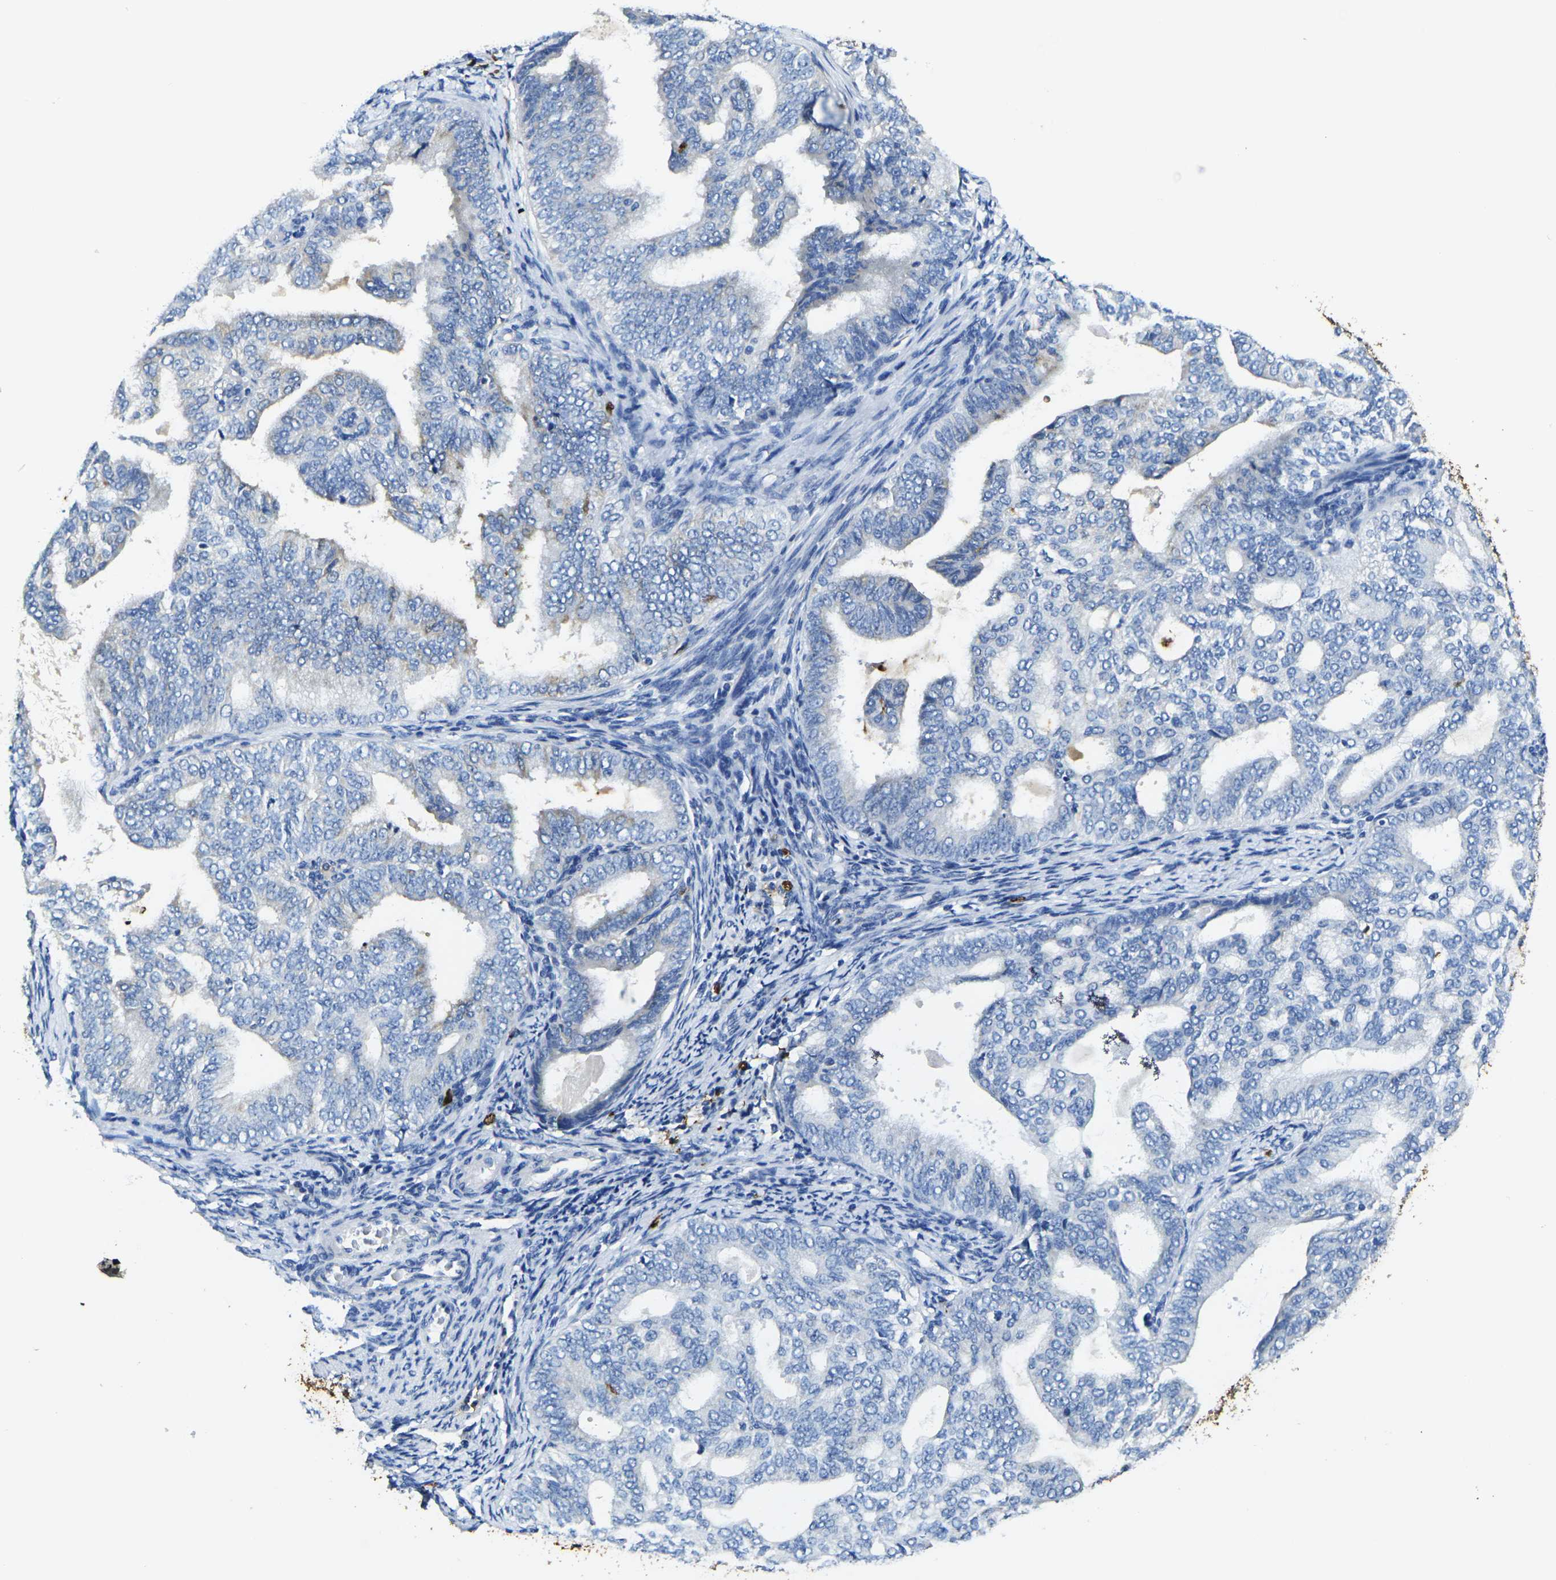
{"staining": {"intensity": "moderate", "quantity": "<25%", "location": "cytoplasmic/membranous"}, "tissue": "endometrial cancer", "cell_type": "Tumor cells", "image_type": "cancer", "snomed": [{"axis": "morphology", "description": "Adenocarcinoma, NOS"}, {"axis": "topography", "description": "Endometrium"}], "caption": "The histopathology image displays staining of endometrial cancer, revealing moderate cytoplasmic/membranous protein staining (brown color) within tumor cells. (Stains: DAB (3,3'-diaminobenzidine) in brown, nuclei in blue, Microscopy: brightfield microscopy at high magnification).", "gene": "S100A9", "patient": {"sex": "female", "age": 58}}